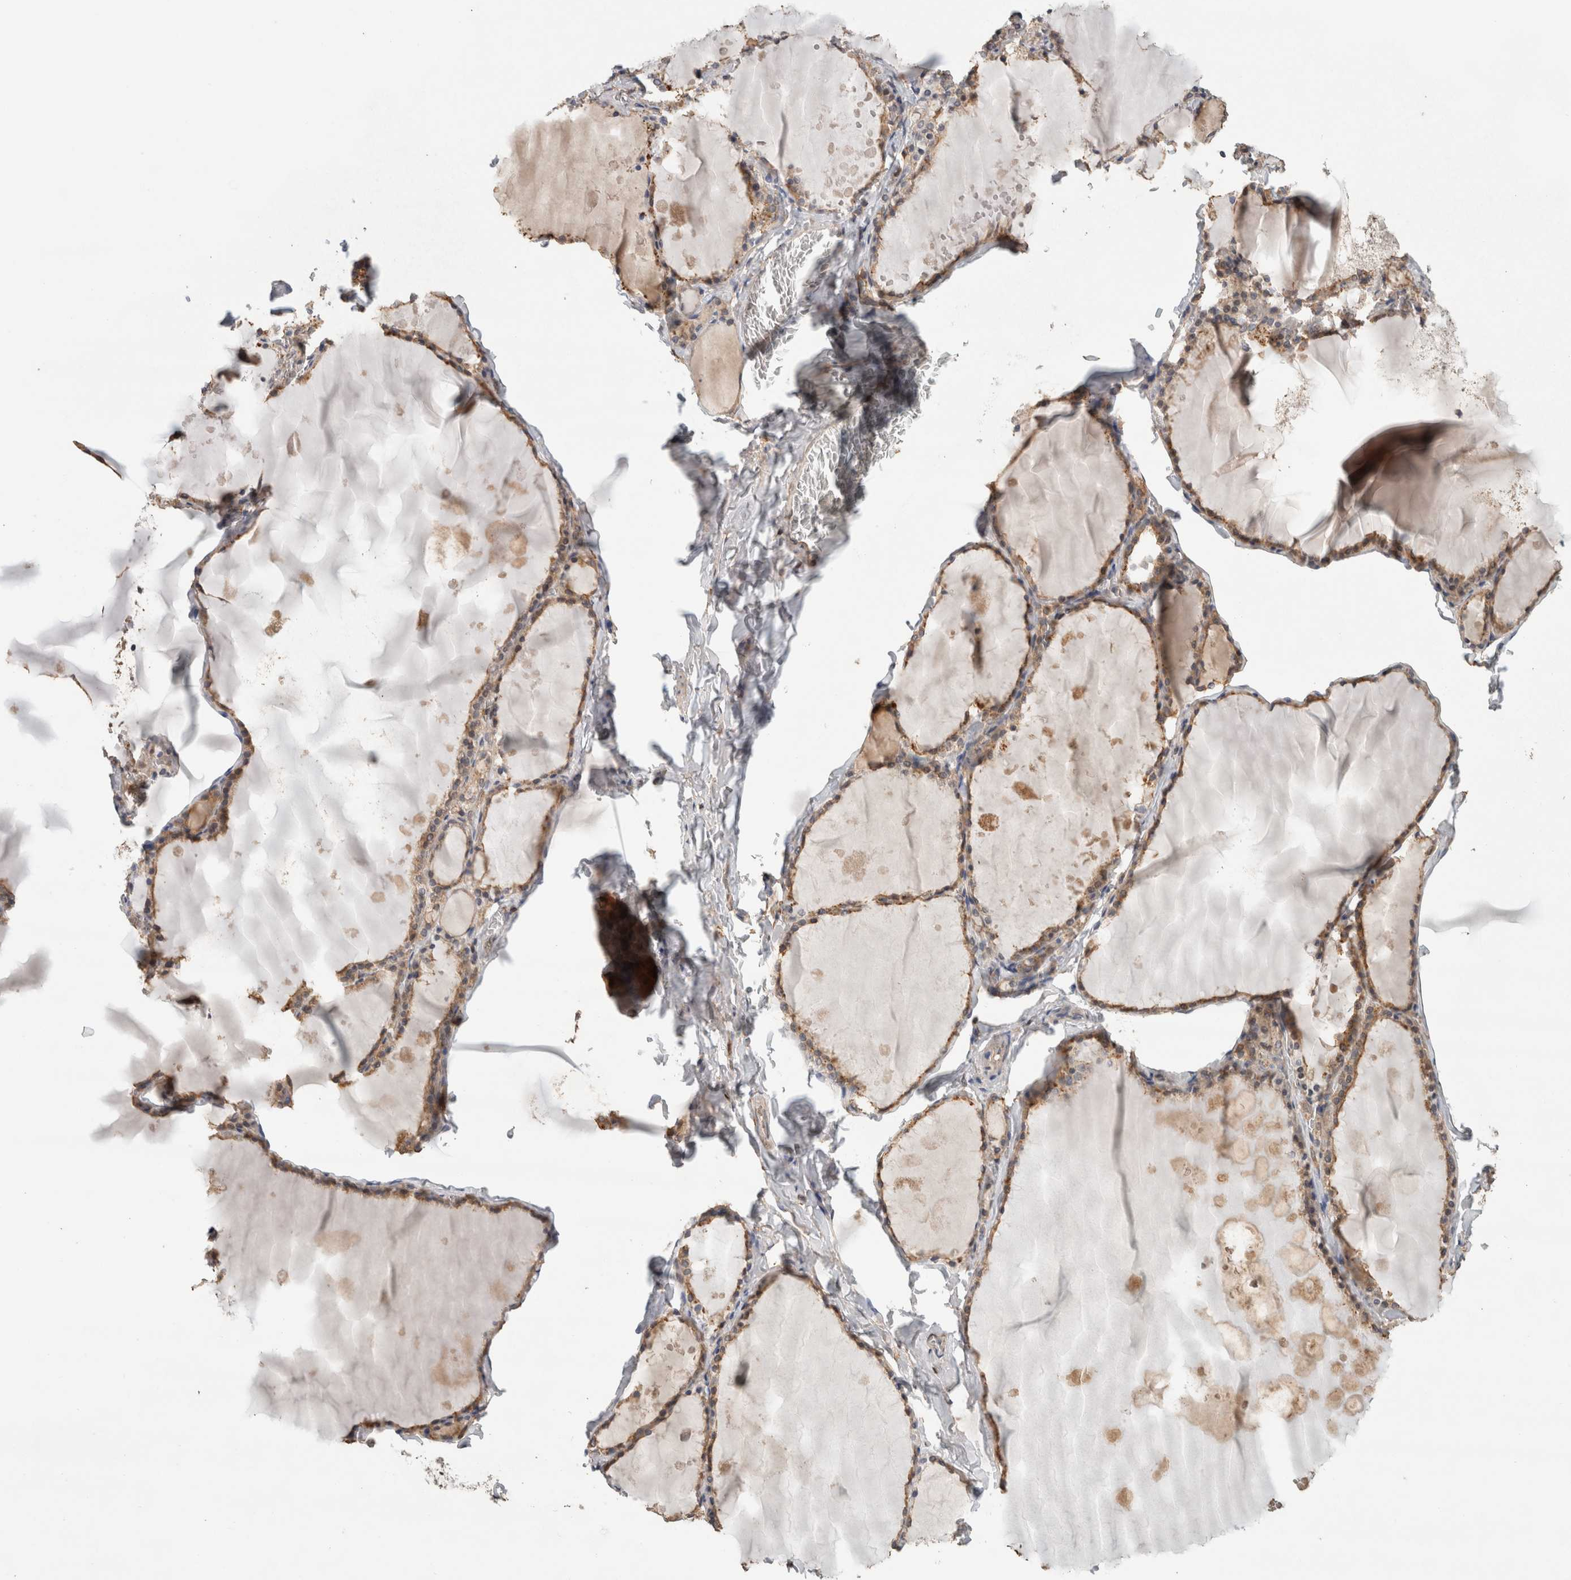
{"staining": {"intensity": "moderate", "quantity": ">75%", "location": "cytoplasmic/membranous"}, "tissue": "thyroid gland", "cell_type": "Glandular cells", "image_type": "normal", "snomed": [{"axis": "morphology", "description": "Normal tissue, NOS"}, {"axis": "topography", "description": "Thyroid gland"}], "caption": "Immunohistochemistry (DAB (3,3'-diaminobenzidine)) staining of unremarkable human thyroid gland displays moderate cytoplasmic/membranous protein staining in approximately >75% of glandular cells. (brown staining indicates protein expression, while blue staining denotes nuclei).", "gene": "EIF4G3", "patient": {"sex": "male", "age": 56}}